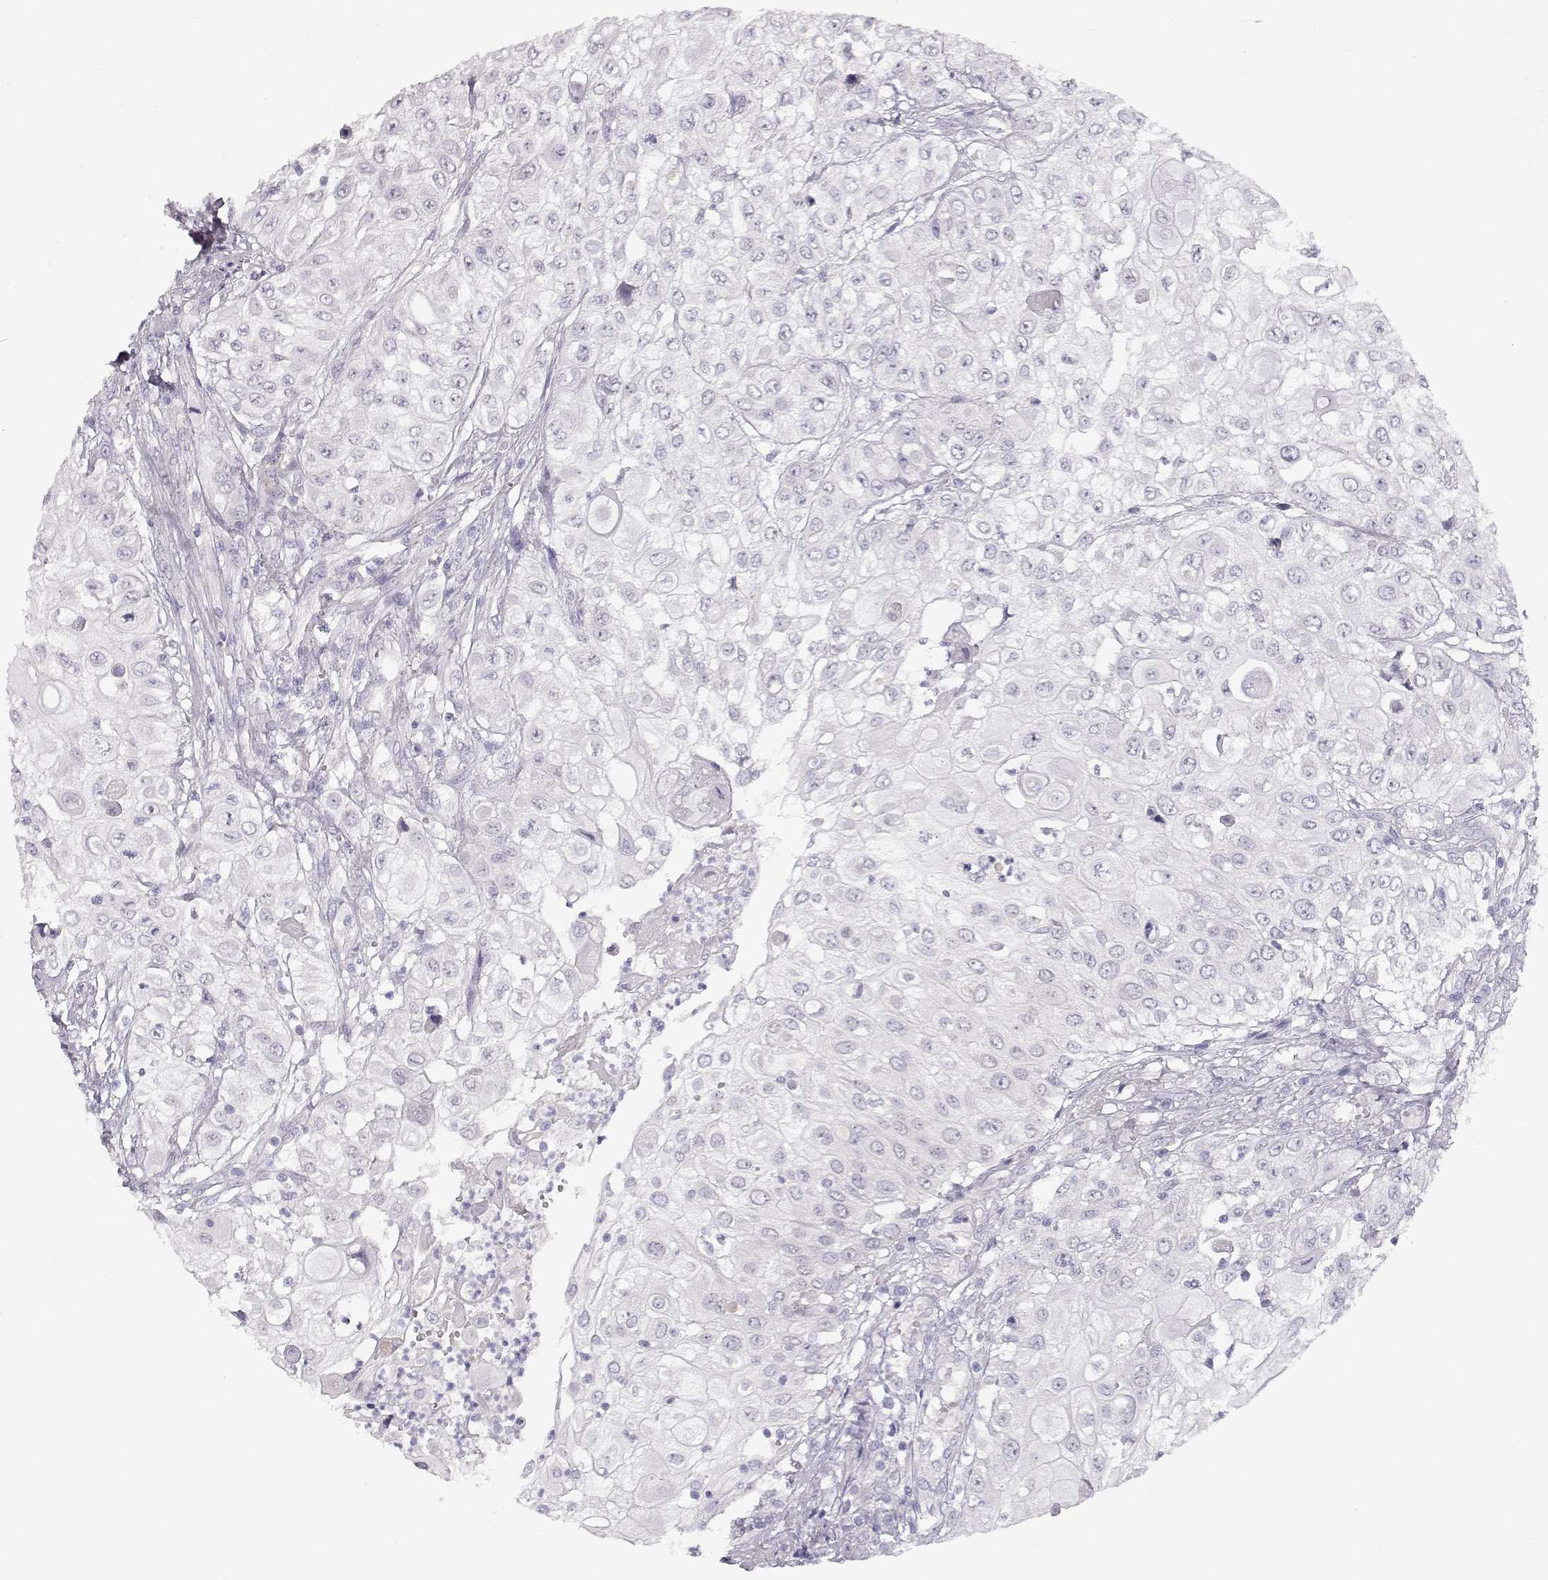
{"staining": {"intensity": "negative", "quantity": "none", "location": "none"}, "tissue": "urothelial cancer", "cell_type": "Tumor cells", "image_type": "cancer", "snomed": [{"axis": "morphology", "description": "Urothelial carcinoma, High grade"}, {"axis": "topography", "description": "Urinary bladder"}], "caption": "IHC of high-grade urothelial carcinoma shows no expression in tumor cells.", "gene": "TTC26", "patient": {"sex": "female", "age": 79}}